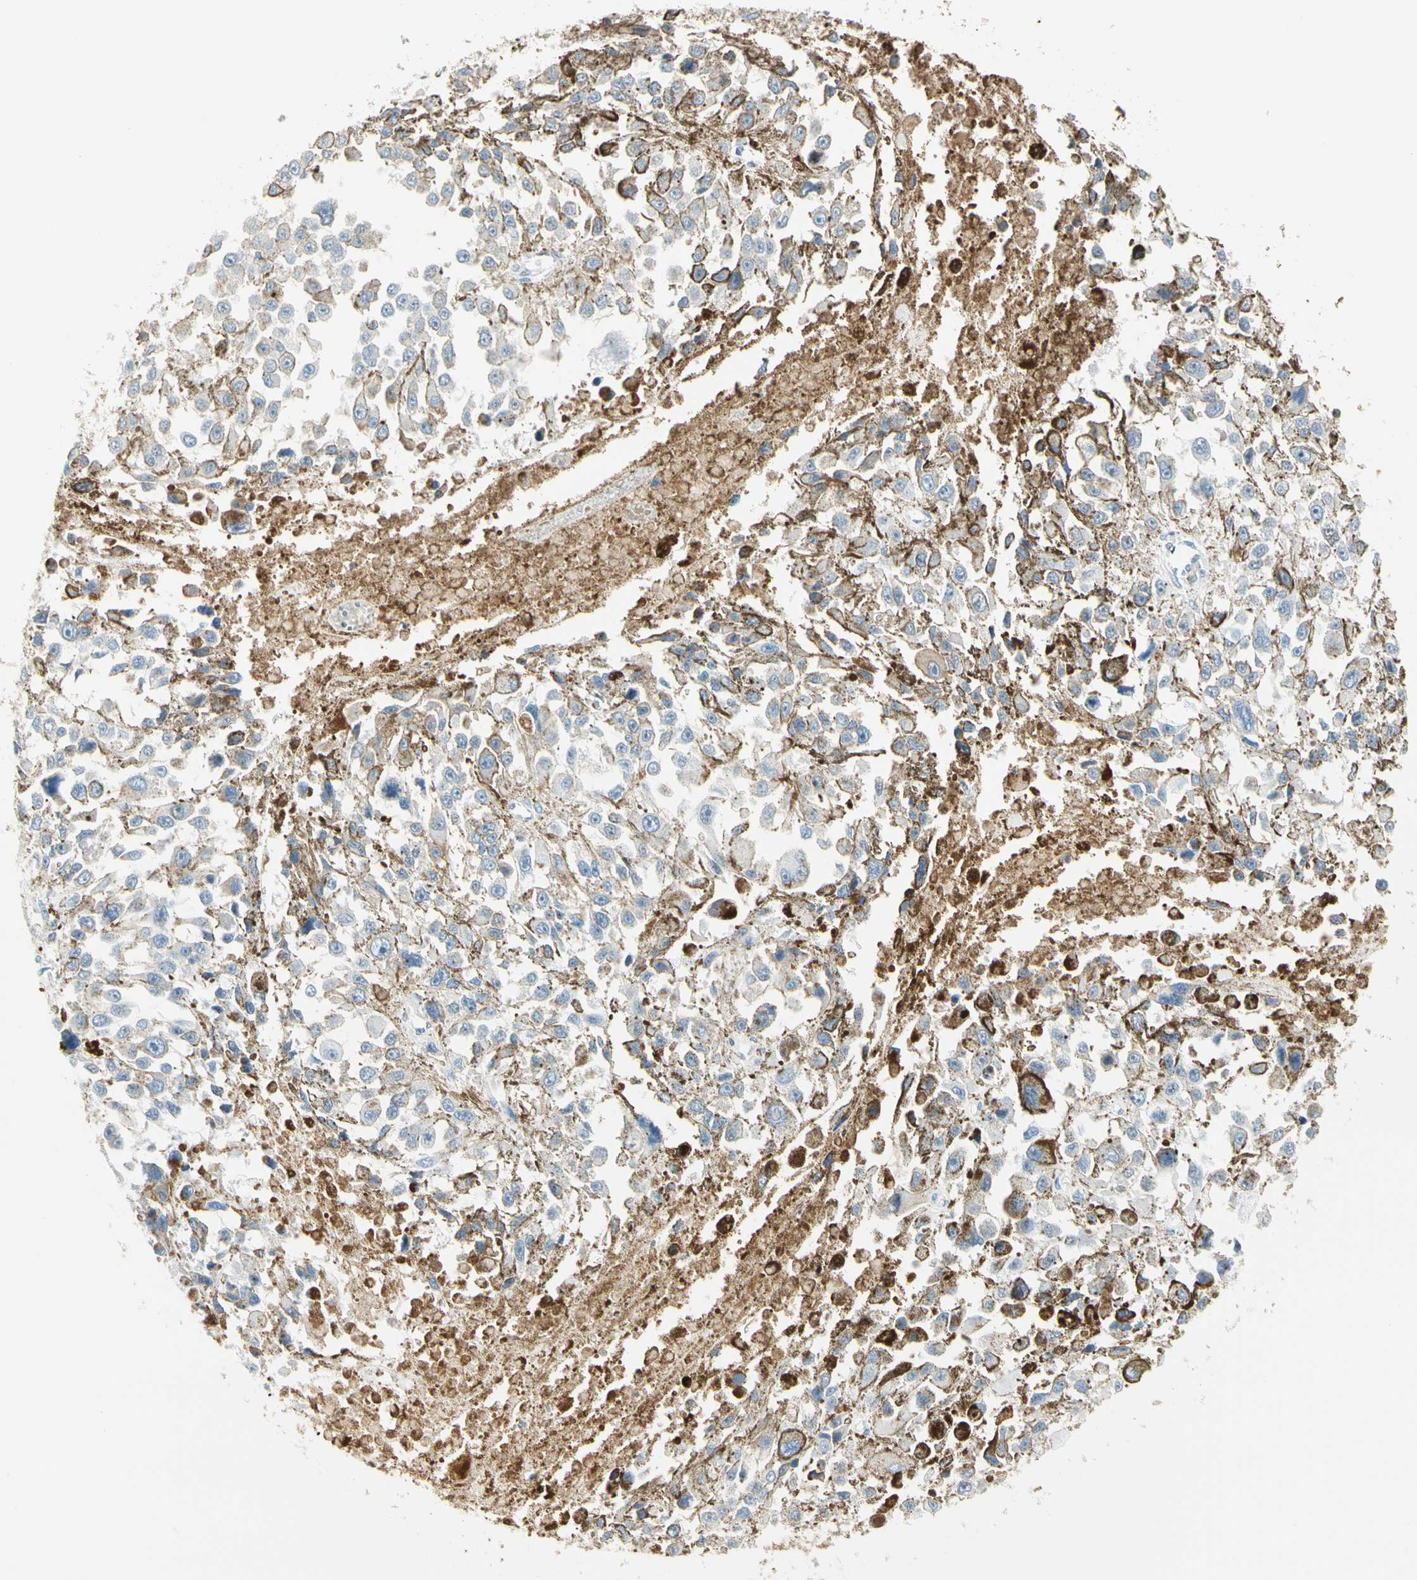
{"staining": {"intensity": "weak", "quantity": ">75%", "location": "cytoplasmic/membranous"}, "tissue": "melanoma", "cell_type": "Tumor cells", "image_type": "cancer", "snomed": [{"axis": "morphology", "description": "Malignant melanoma, Metastatic site"}, {"axis": "topography", "description": "Lymph node"}], "caption": "Melanoma stained for a protein (brown) exhibits weak cytoplasmic/membranous positive staining in approximately >75% of tumor cells.", "gene": "LAMB3", "patient": {"sex": "male", "age": 59}}